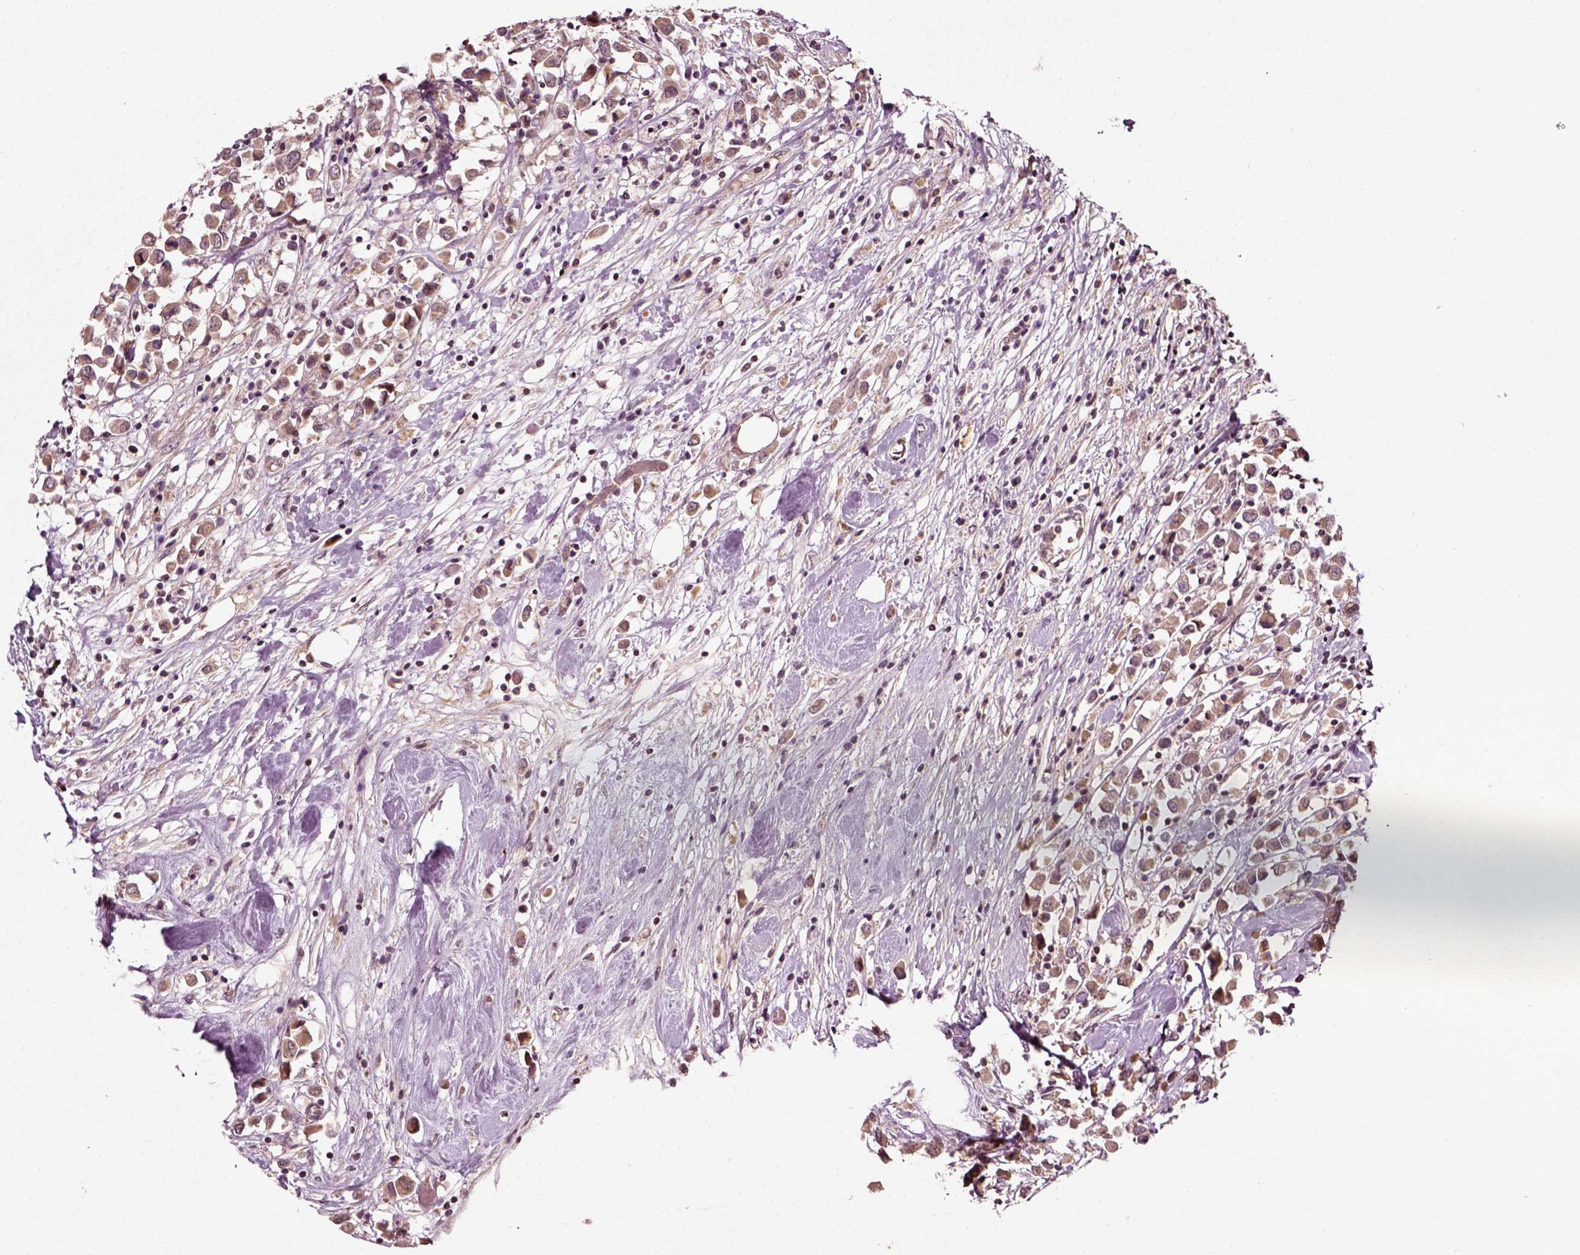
{"staining": {"intensity": "moderate", "quantity": ">75%", "location": "cytoplasmic/membranous"}, "tissue": "breast cancer", "cell_type": "Tumor cells", "image_type": "cancer", "snomed": [{"axis": "morphology", "description": "Duct carcinoma"}, {"axis": "topography", "description": "Breast"}], "caption": "This histopathology image exhibits IHC staining of breast cancer (intraductal carcinoma), with medium moderate cytoplasmic/membranous staining in about >75% of tumor cells.", "gene": "PLCD3", "patient": {"sex": "female", "age": 61}}